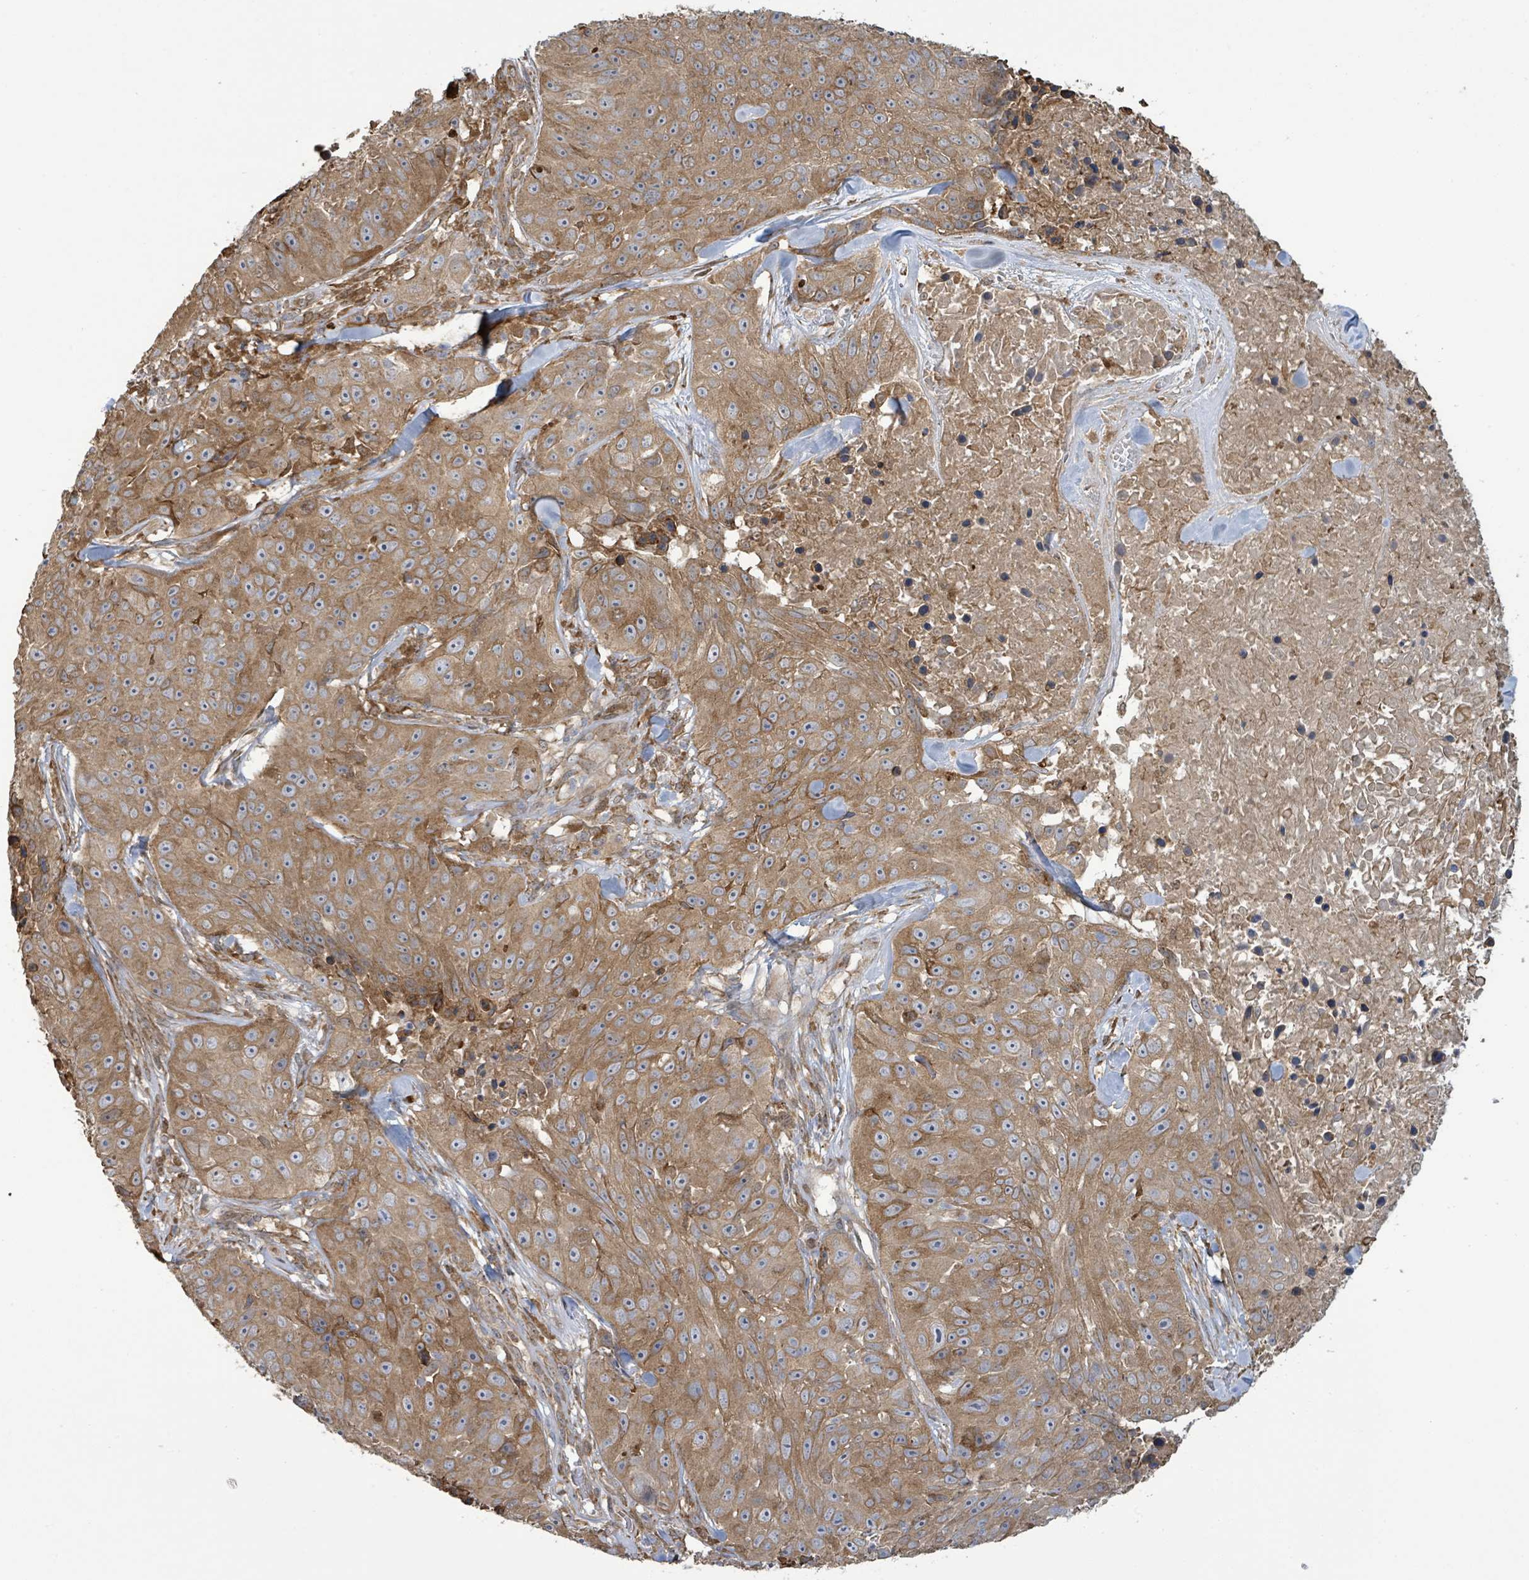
{"staining": {"intensity": "moderate", "quantity": ">75%", "location": "cytoplasmic/membranous"}, "tissue": "skin cancer", "cell_type": "Tumor cells", "image_type": "cancer", "snomed": [{"axis": "morphology", "description": "Squamous cell carcinoma, NOS"}, {"axis": "topography", "description": "Skin"}], "caption": "Approximately >75% of tumor cells in skin squamous cell carcinoma show moderate cytoplasmic/membranous protein staining as visualized by brown immunohistochemical staining.", "gene": "ARPIN", "patient": {"sex": "female", "age": 87}}